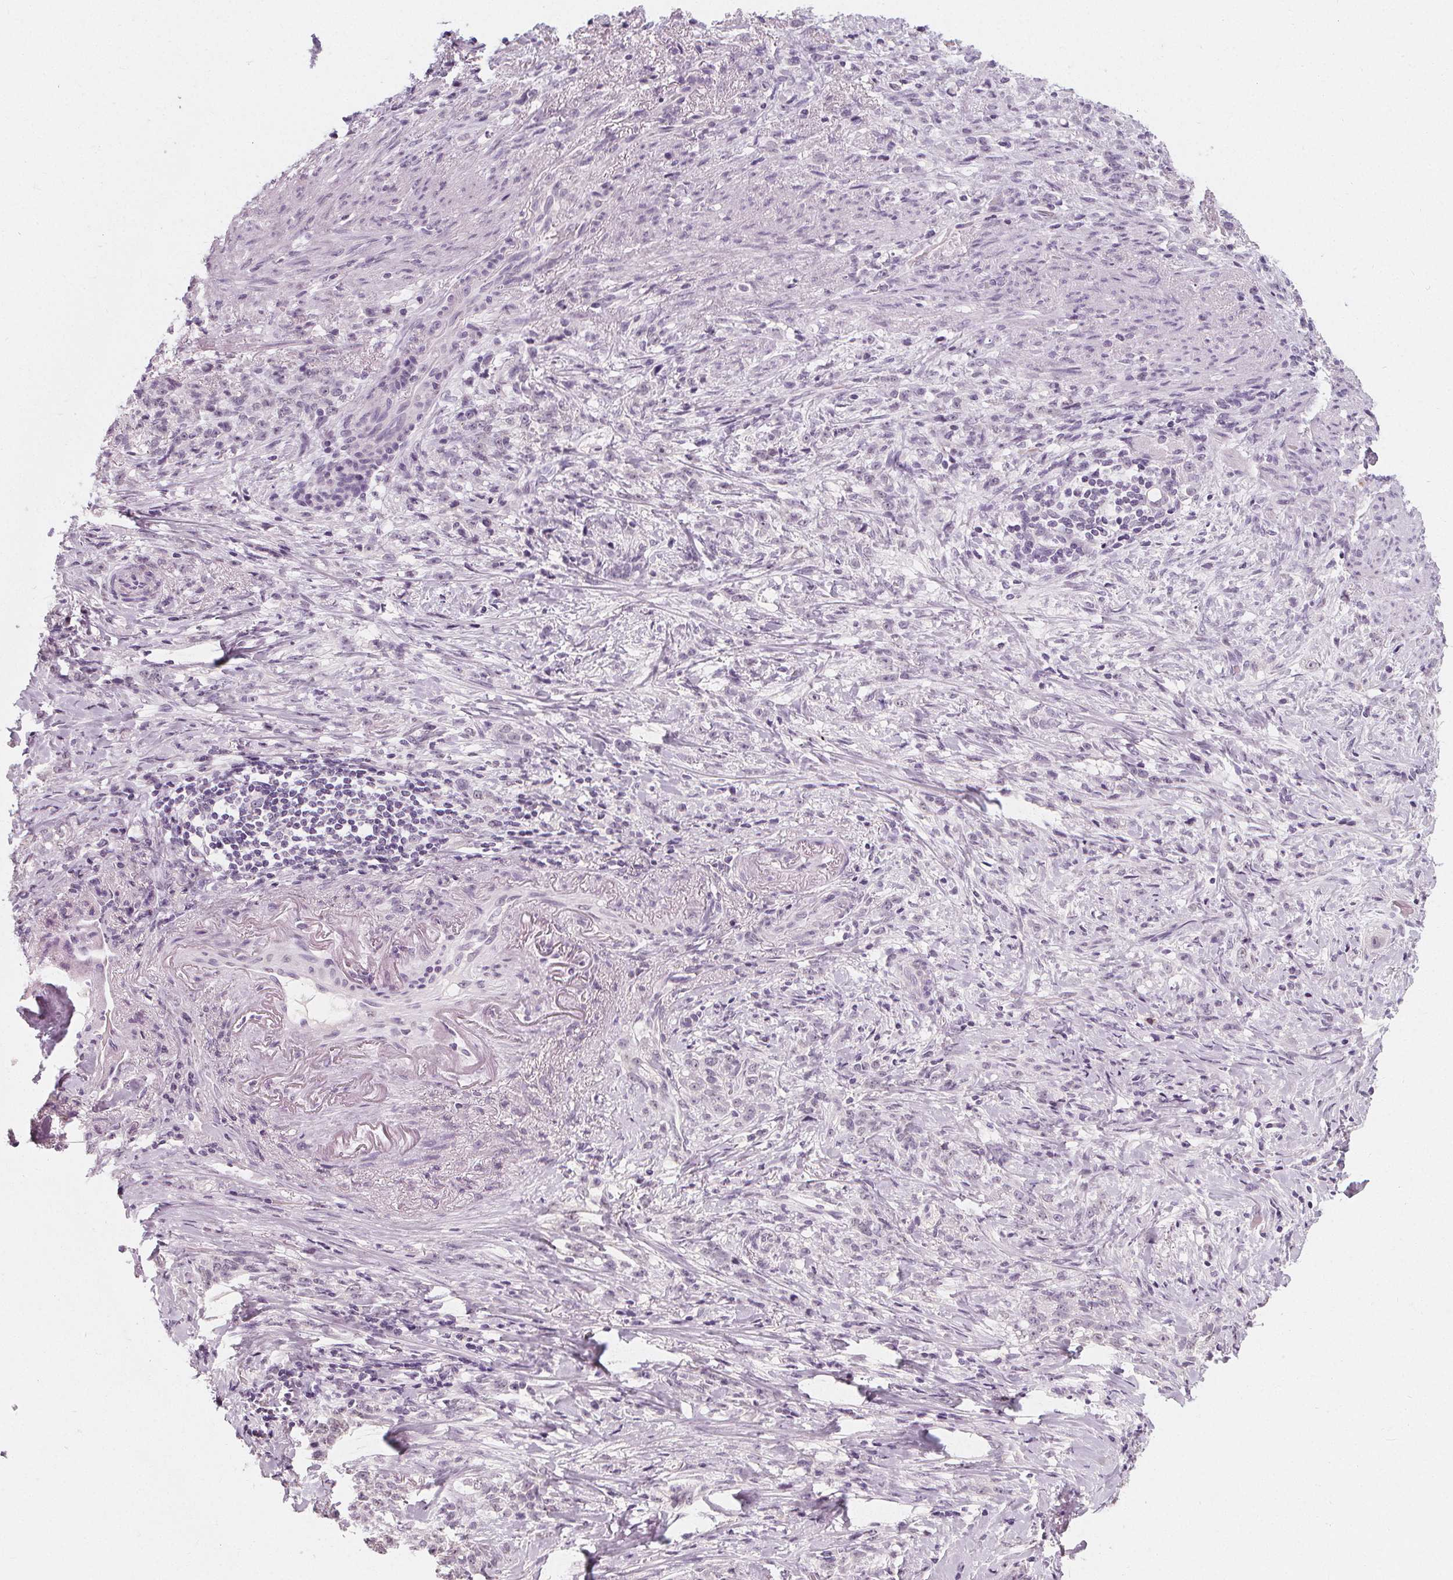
{"staining": {"intensity": "negative", "quantity": "none", "location": "none"}, "tissue": "stomach cancer", "cell_type": "Tumor cells", "image_type": "cancer", "snomed": [{"axis": "morphology", "description": "Adenocarcinoma, NOS"}, {"axis": "topography", "description": "Stomach, lower"}], "caption": "Image shows no significant protein staining in tumor cells of stomach cancer. (DAB IHC with hematoxylin counter stain).", "gene": "DBX2", "patient": {"sex": "male", "age": 88}}